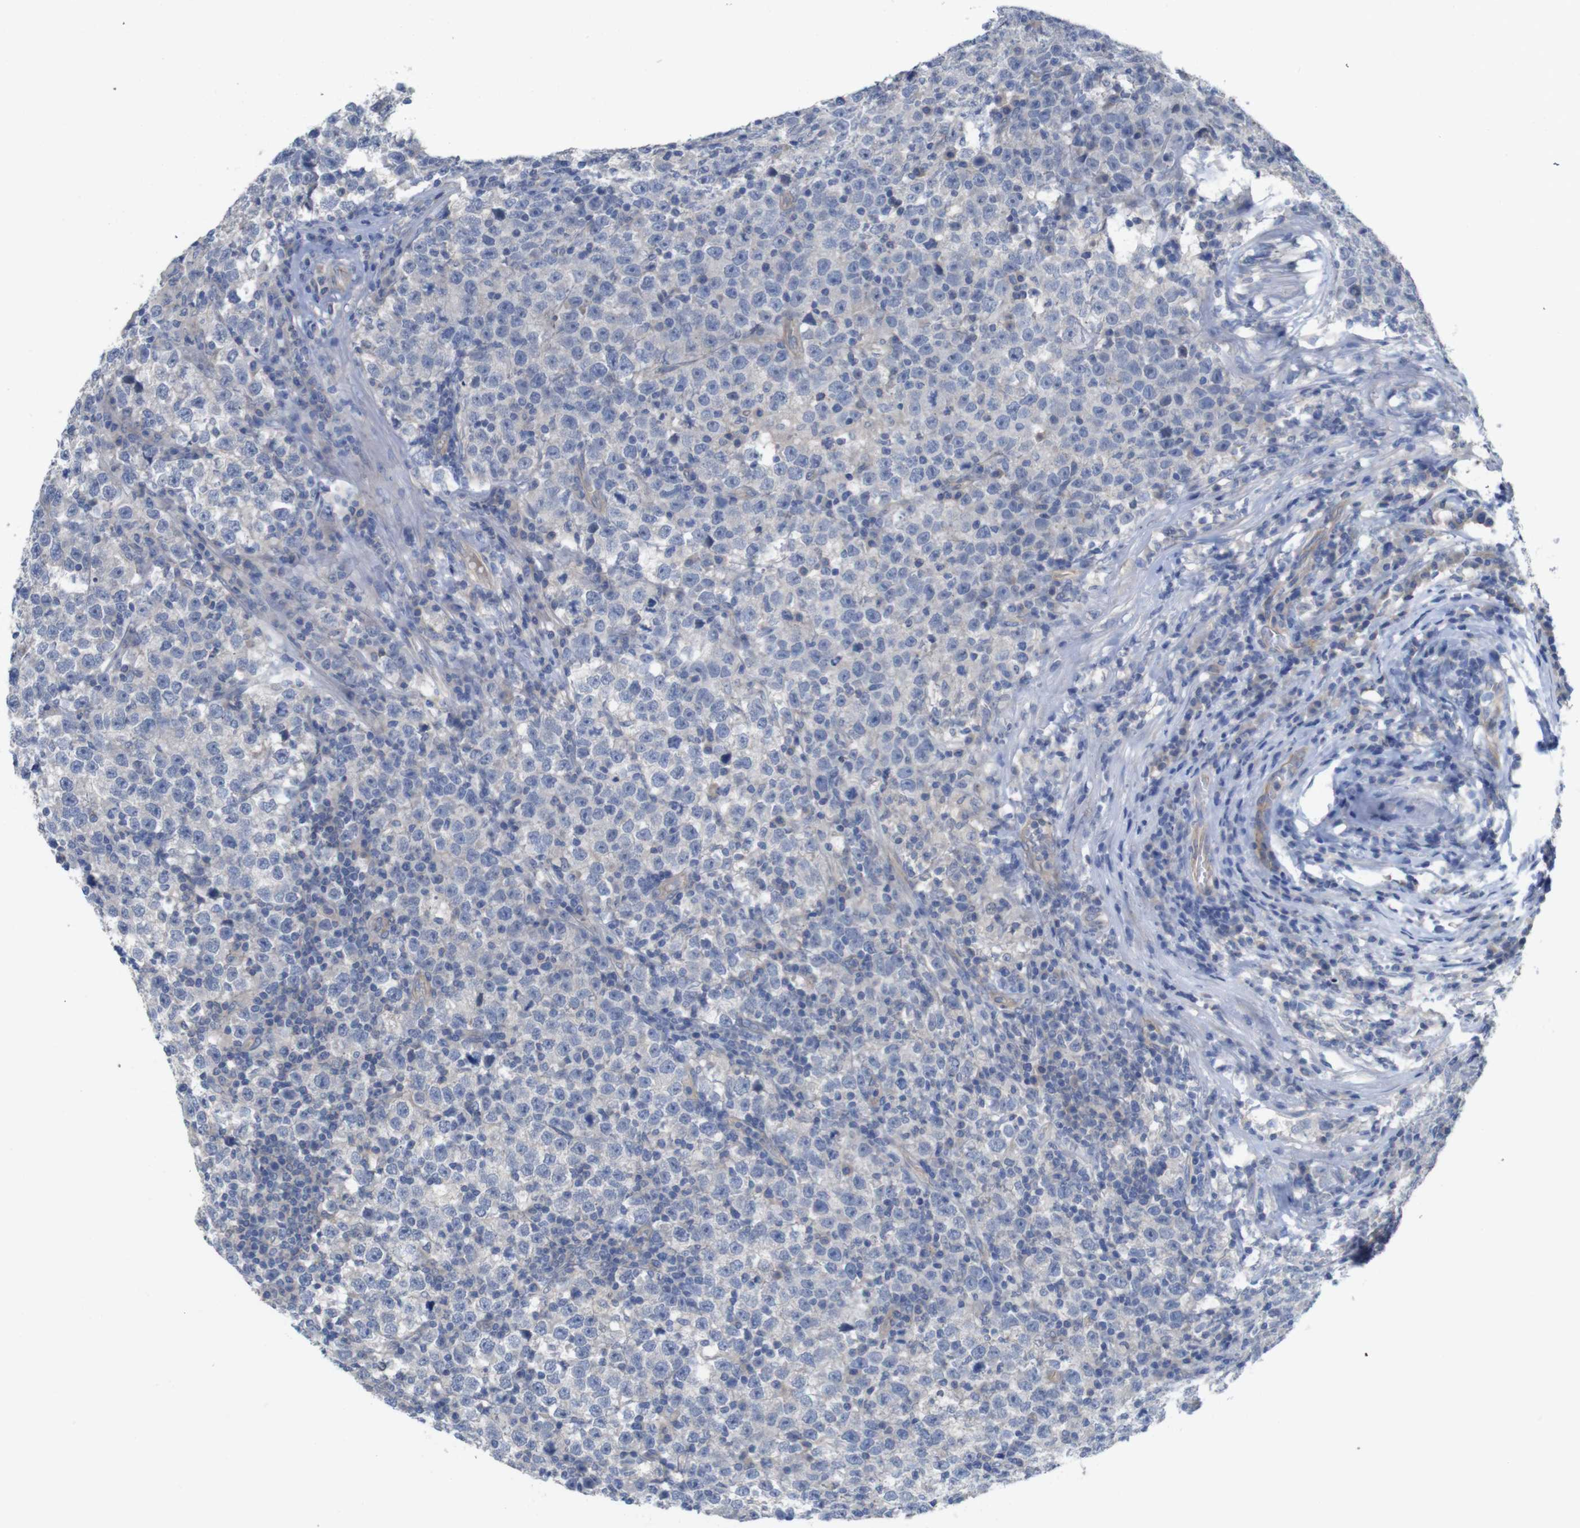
{"staining": {"intensity": "negative", "quantity": "none", "location": "none"}, "tissue": "testis cancer", "cell_type": "Tumor cells", "image_type": "cancer", "snomed": [{"axis": "morphology", "description": "Seminoma, NOS"}, {"axis": "topography", "description": "Testis"}], "caption": "Protein analysis of seminoma (testis) reveals no significant staining in tumor cells.", "gene": "KIDINS220", "patient": {"sex": "male", "age": 43}}